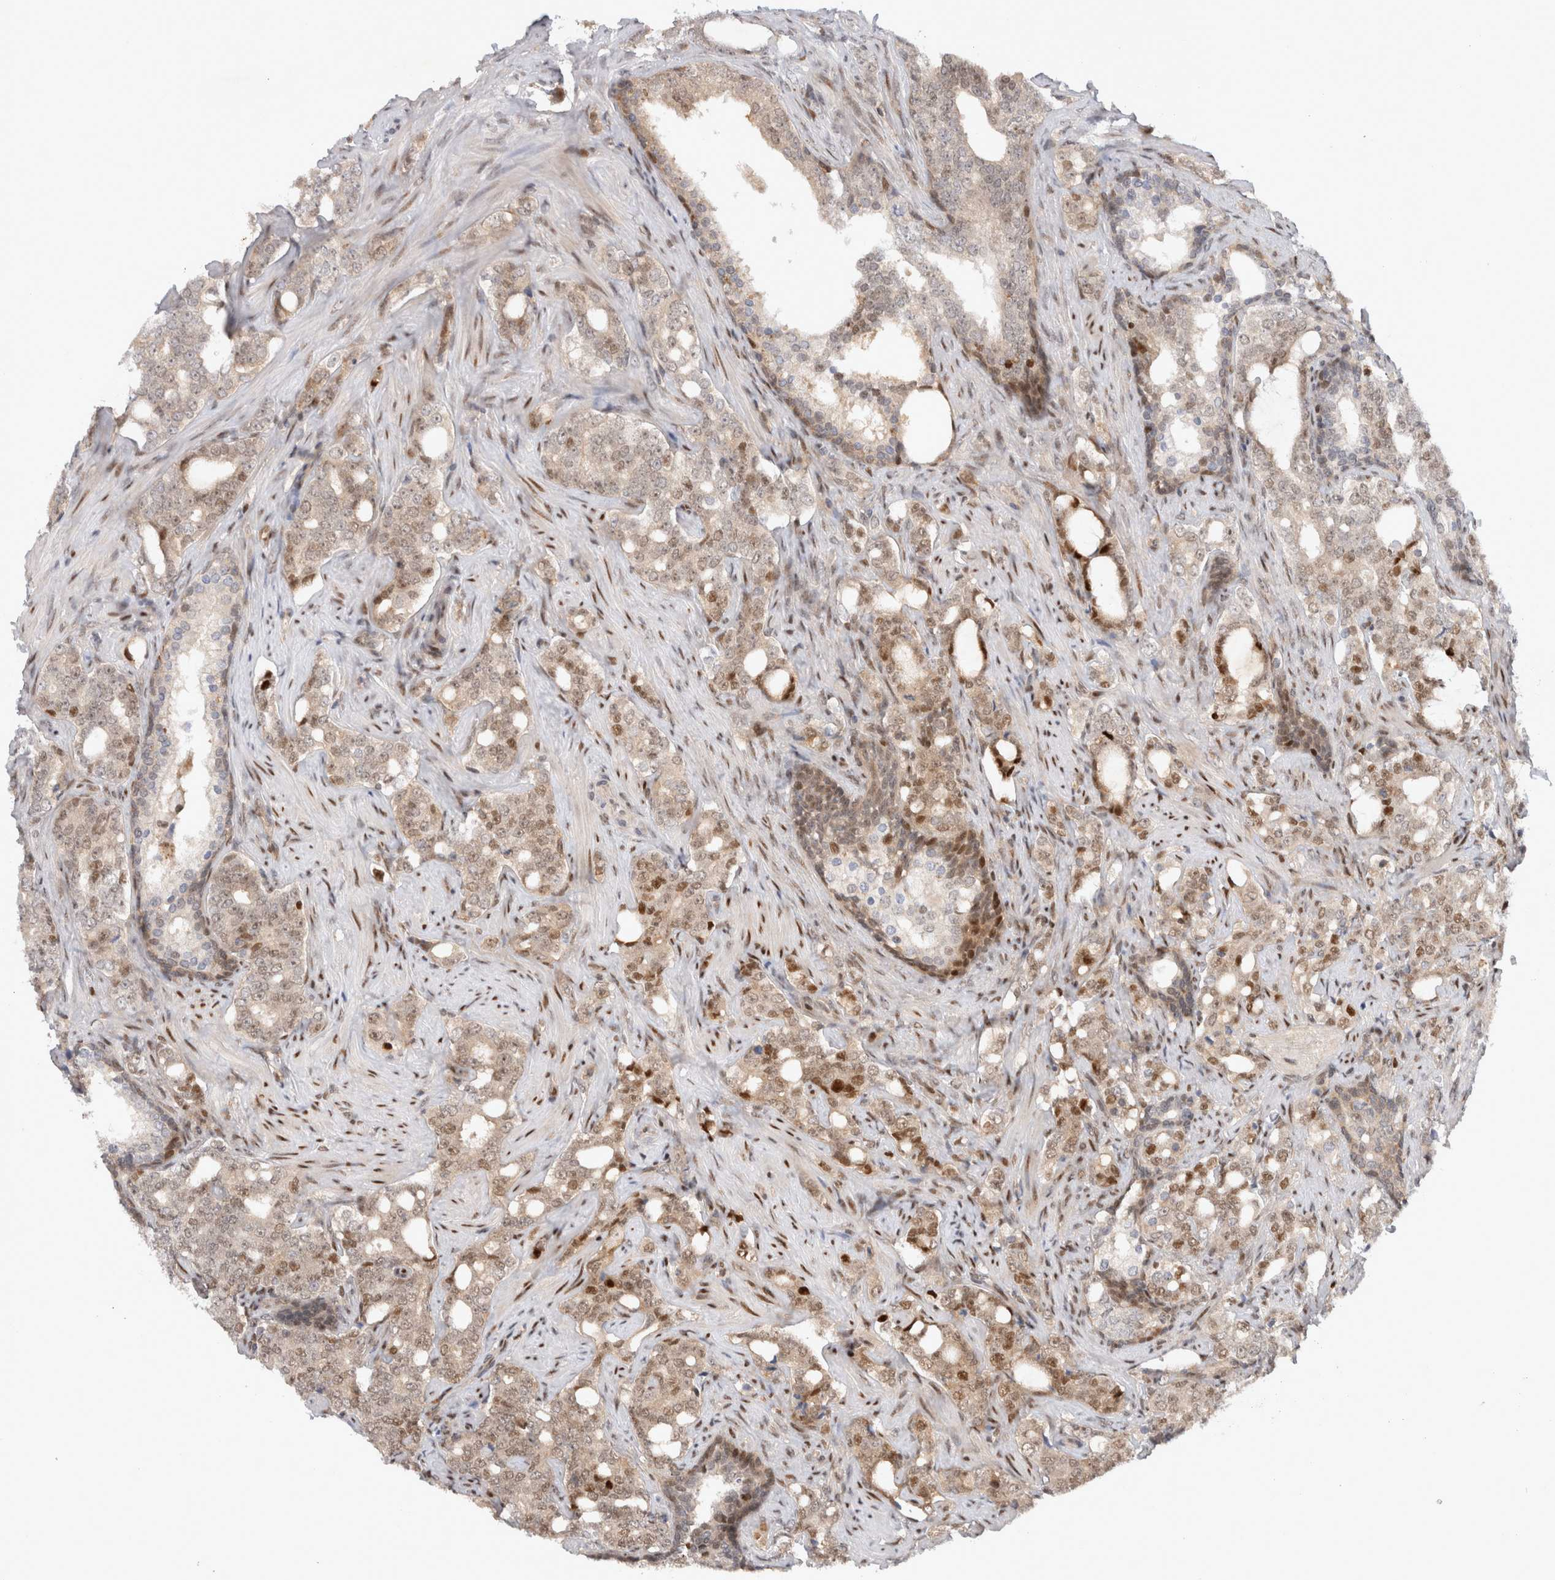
{"staining": {"intensity": "weak", "quantity": ">75%", "location": "nuclear"}, "tissue": "prostate cancer", "cell_type": "Tumor cells", "image_type": "cancer", "snomed": [{"axis": "morphology", "description": "Adenocarcinoma, High grade"}, {"axis": "topography", "description": "Prostate"}], "caption": "A micrograph of human prostate cancer stained for a protein demonstrates weak nuclear brown staining in tumor cells.", "gene": "TCF4", "patient": {"sex": "male", "age": 64}}